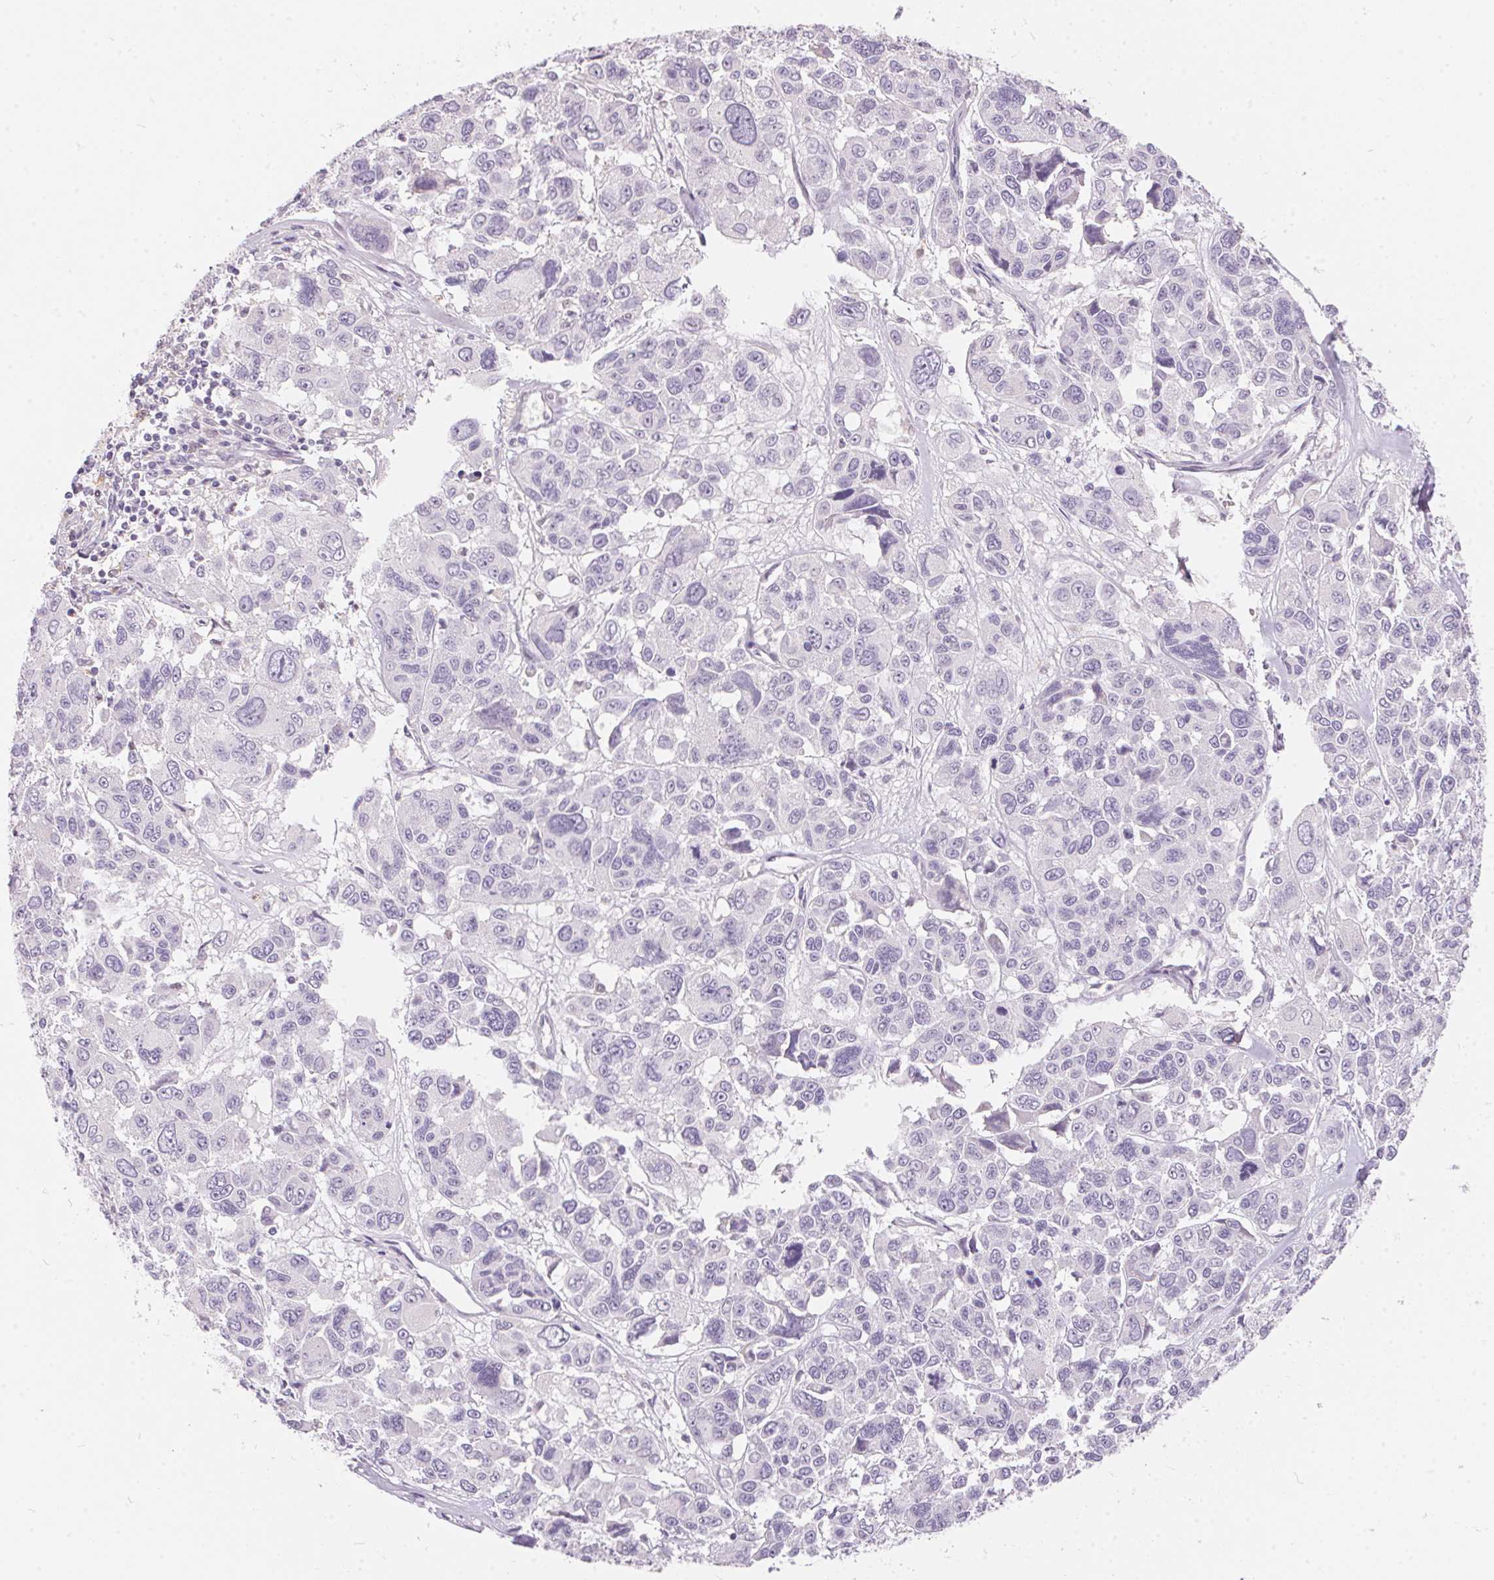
{"staining": {"intensity": "negative", "quantity": "none", "location": "none"}, "tissue": "melanoma", "cell_type": "Tumor cells", "image_type": "cancer", "snomed": [{"axis": "morphology", "description": "Malignant melanoma, NOS"}, {"axis": "topography", "description": "Skin"}], "caption": "Immunohistochemistry of melanoma displays no staining in tumor cells.", "gene": "SERPINB1", "patient": {"sex": "female", "age": 66}}